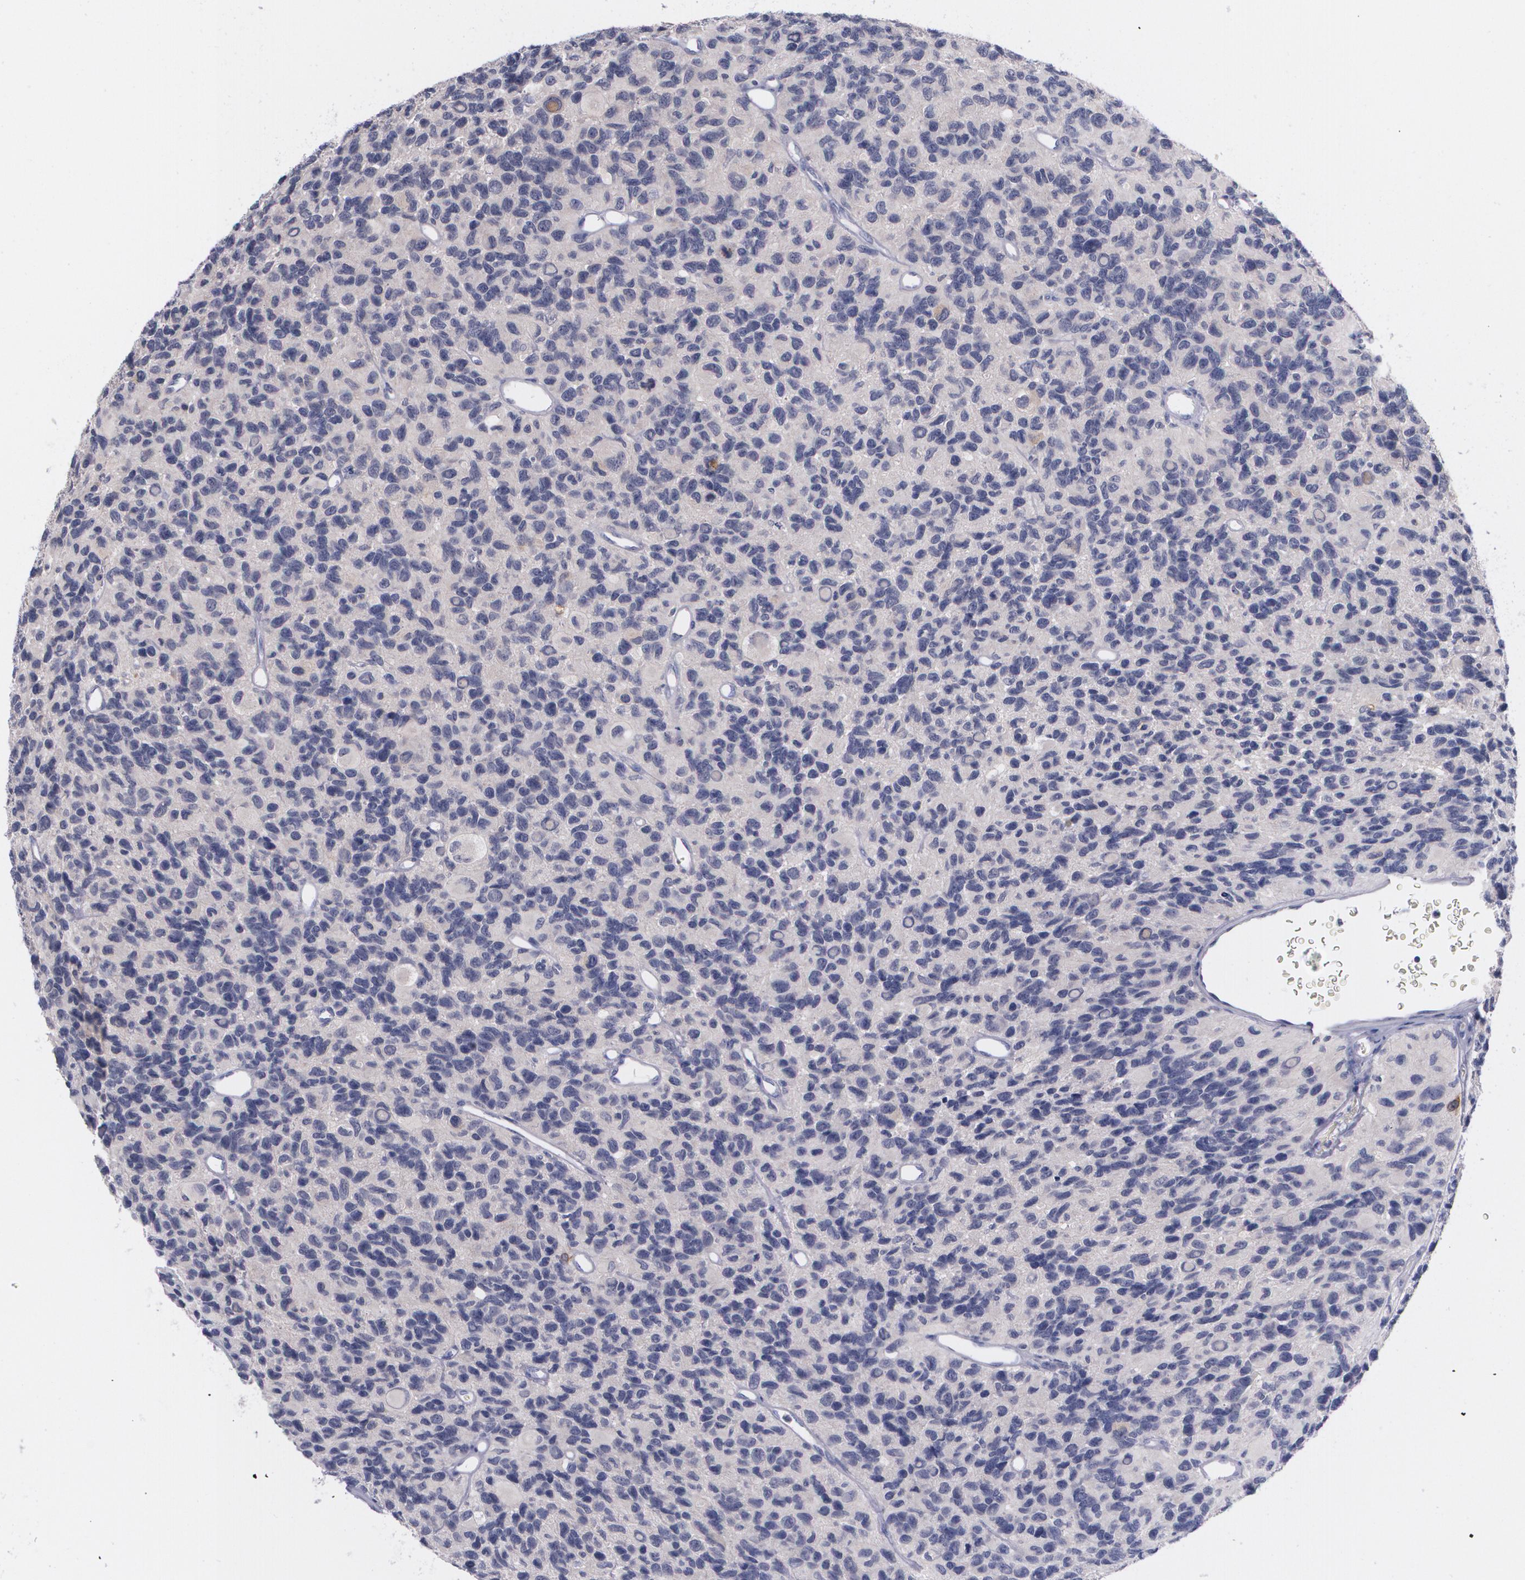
{"staining": {"intensity": "weak", "quantity": "<25%", "location": "cytoplasmic/membranous"}, "tissue": "glioma", "cell_type": "Tumor cells", "image_type": "cancer", "snomed": [{"axis": "morphology", "description": "Glioma, malignant, High grade"}, {"axis": "topography", "description": "Brain"}], "caption": "There is no significant positivity in tumor cells of glioma.", "gene": "HMMR", "patient": {"sex": "male", "age": 77}}